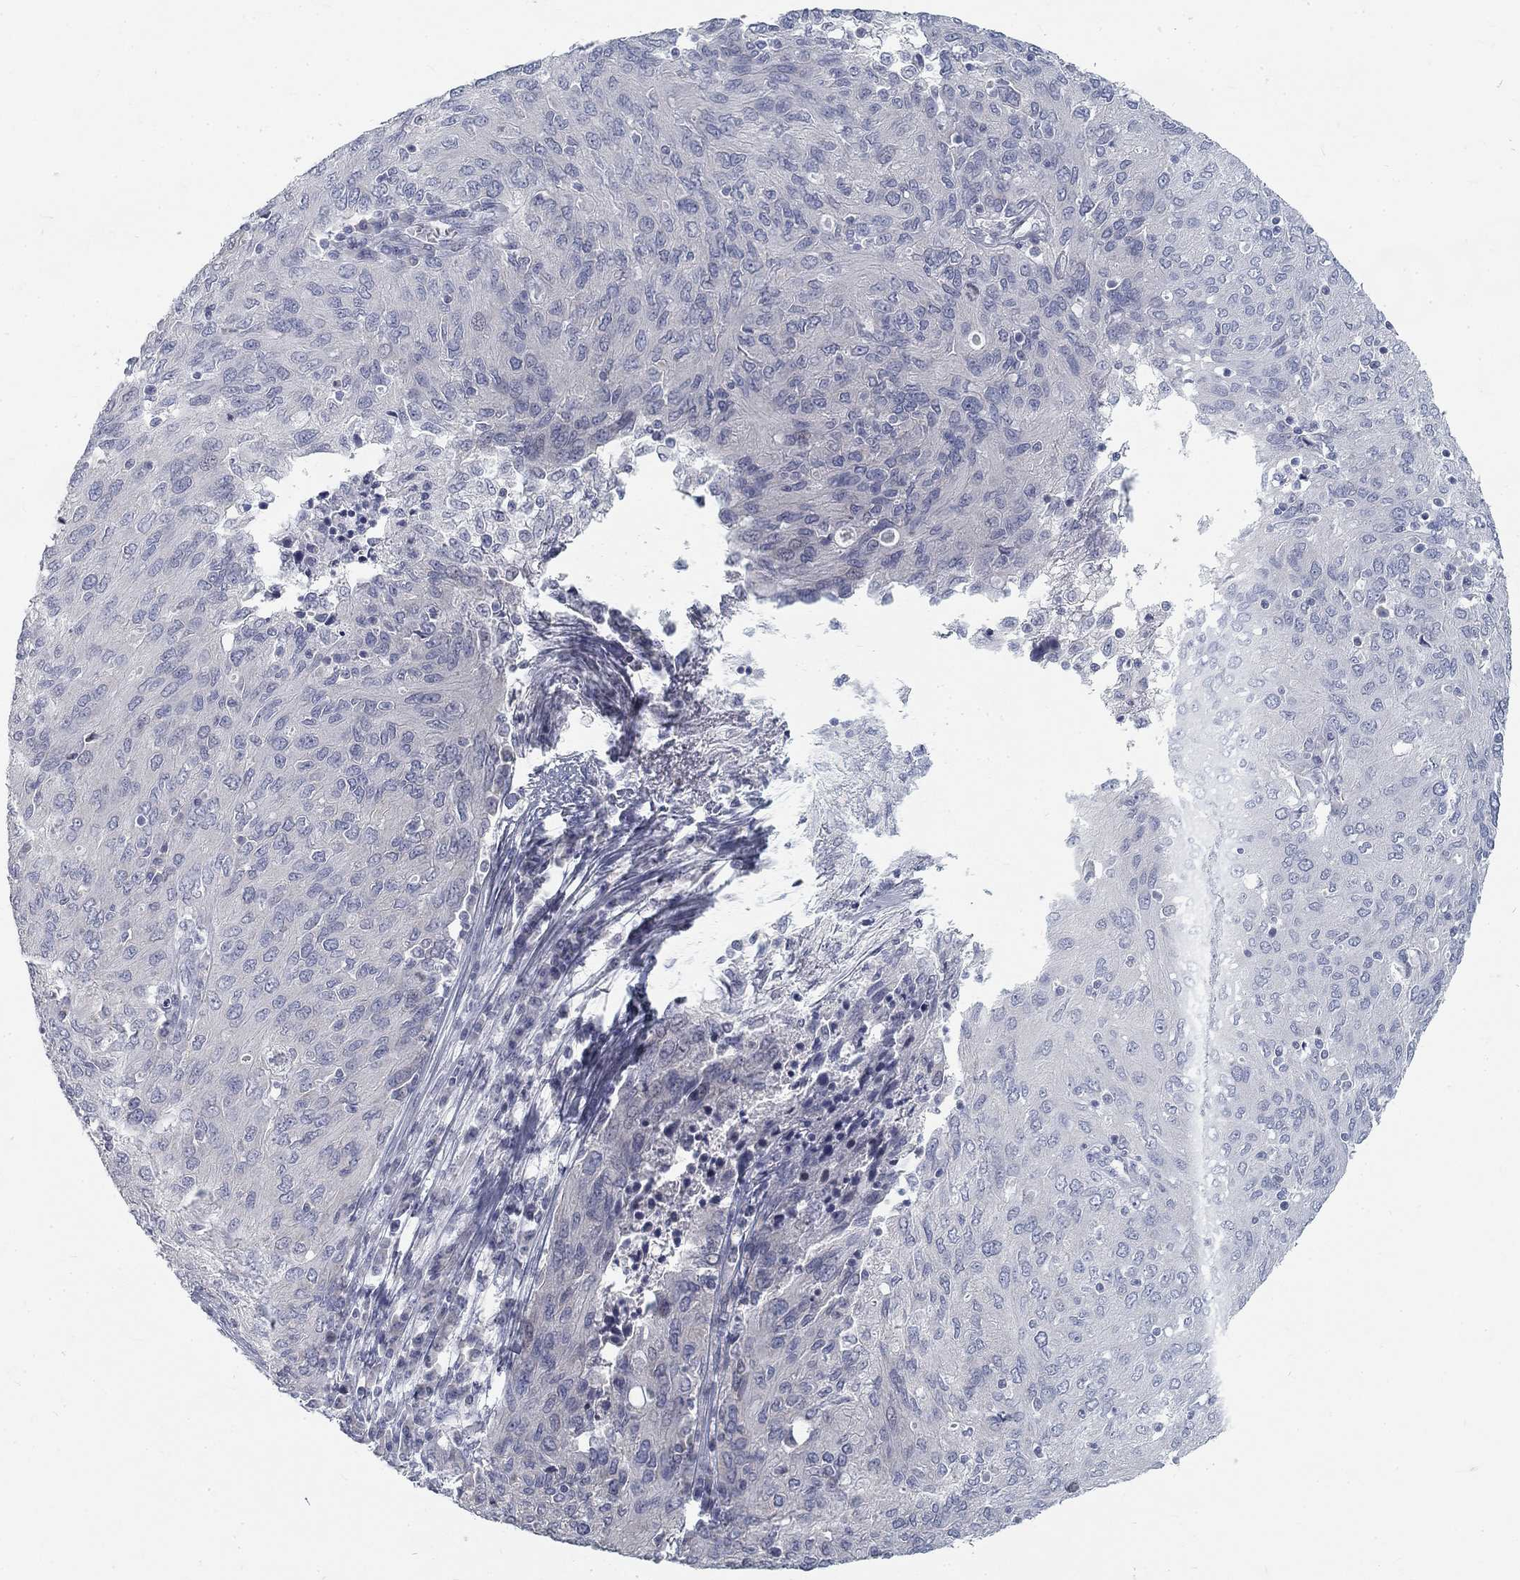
{"staining": {"intensity": "negative", "quantity": "none", "location": "none"}, "tissue": "ovarian cancer", "cell_type": "Tumor cells", "image_type": "cancer", "snomed": [{"axis": "morphology", "description": "Carcinoma, endometroid"}, {"axis": "topography", "description": "Ovary"}], "caption": "This is a micrograph of immunohistochemistry staining of endometroid carcinoma (ovarian), which shows no staining in tumor cells.", "gene": "ATP1A3", "patient": {"sex": "female", "age": 50}}